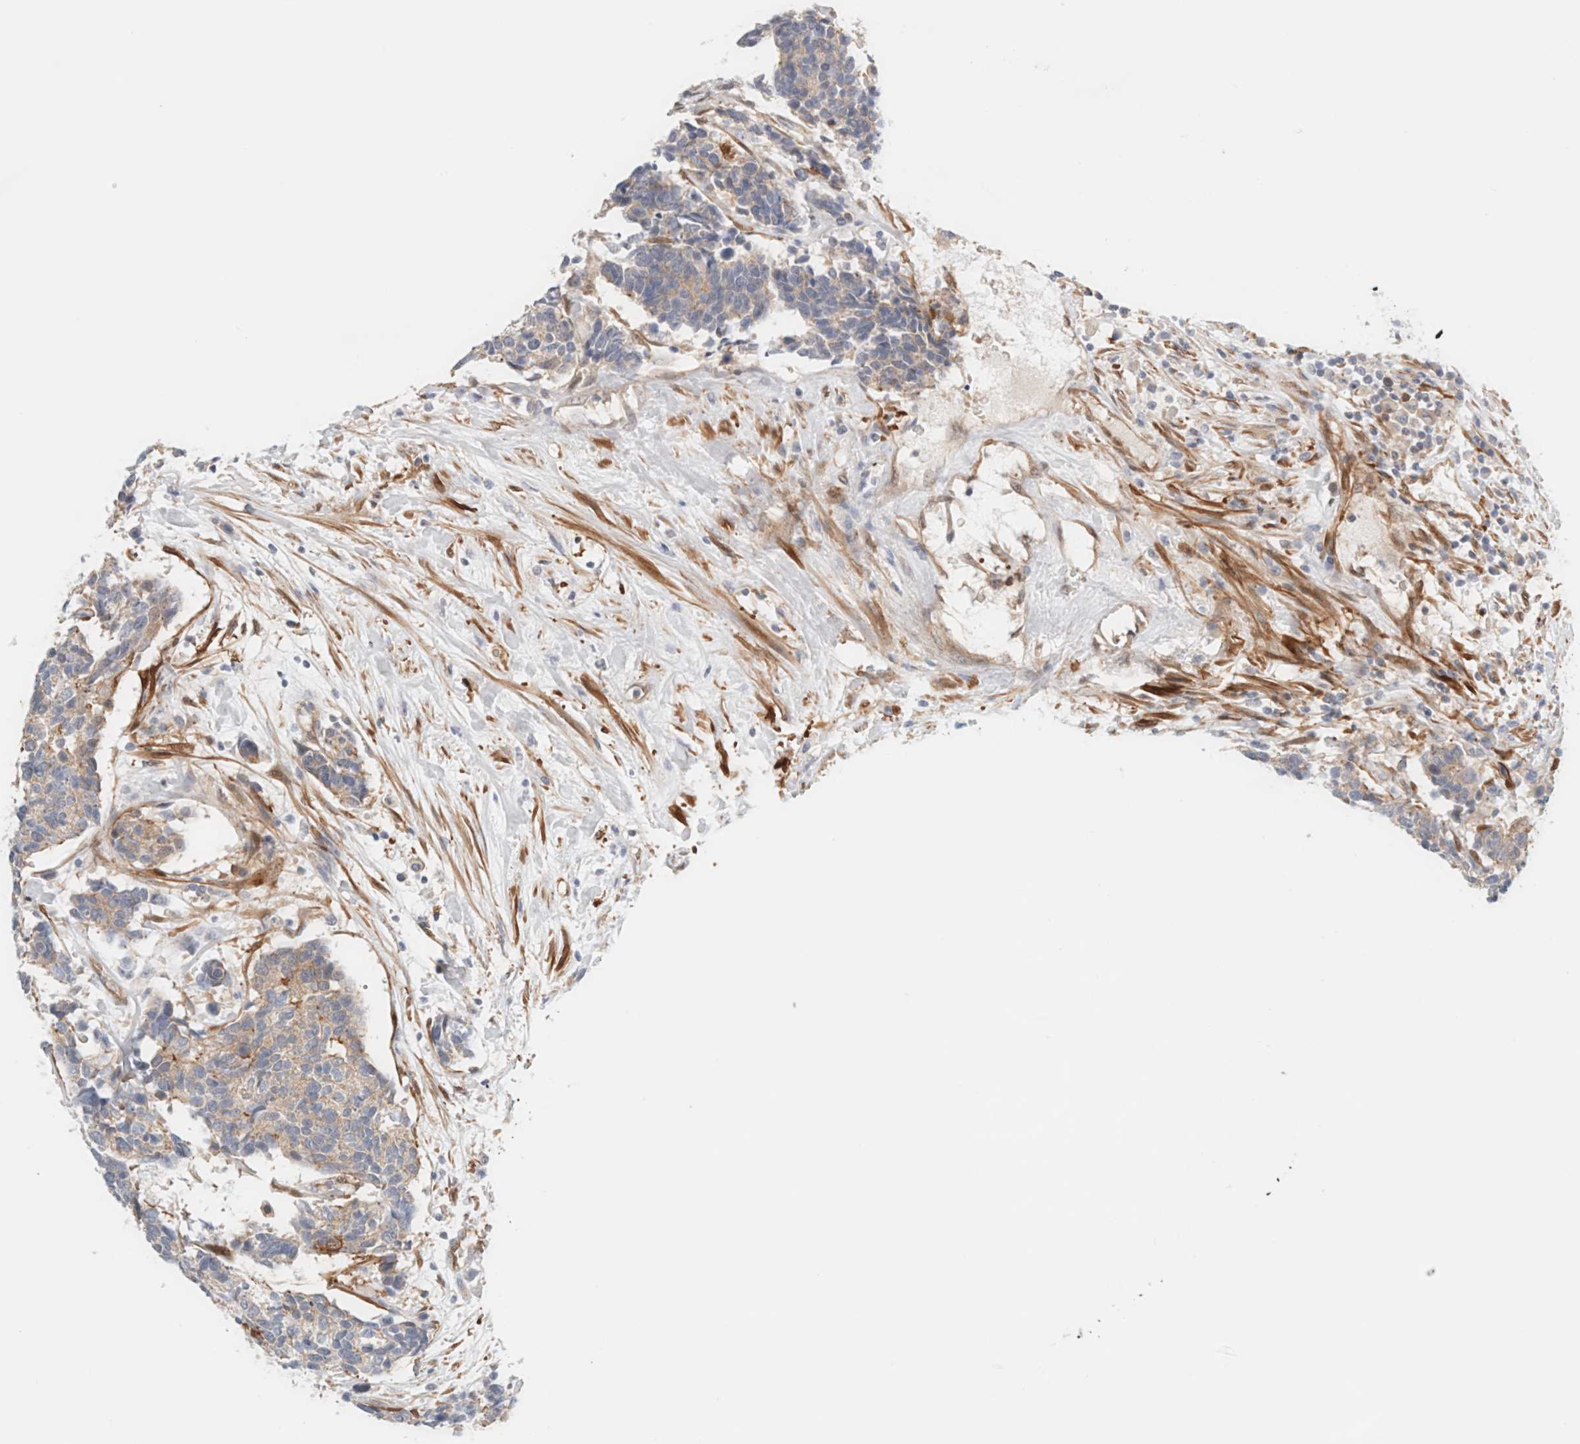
{"staining": {"intensity": "weak", "quantity": "25%-75%", "location": "cytoplasmic/membranous"}, "tissue": "carcinoid", "cell_type": "Tumor cells", "image_type": "cancer", "snomed": [{"axis": "morphology", "description": "Carcinoma, NOS"}, {"axis": "morphology", "description": "Carcinoid, malignant, NOS"}, {"axis": "topography", "description": "Urinary bladder"}], "caption": "IHC photomicrograph of human carcinoid stained for a protein (brown), which demonstrates low levels of weak cytoplasmic/membranous expression in approximately 25%-75% of tumor cells.", "gene": "LMCD1", "patient": {"sex": "male", "age": 57}}